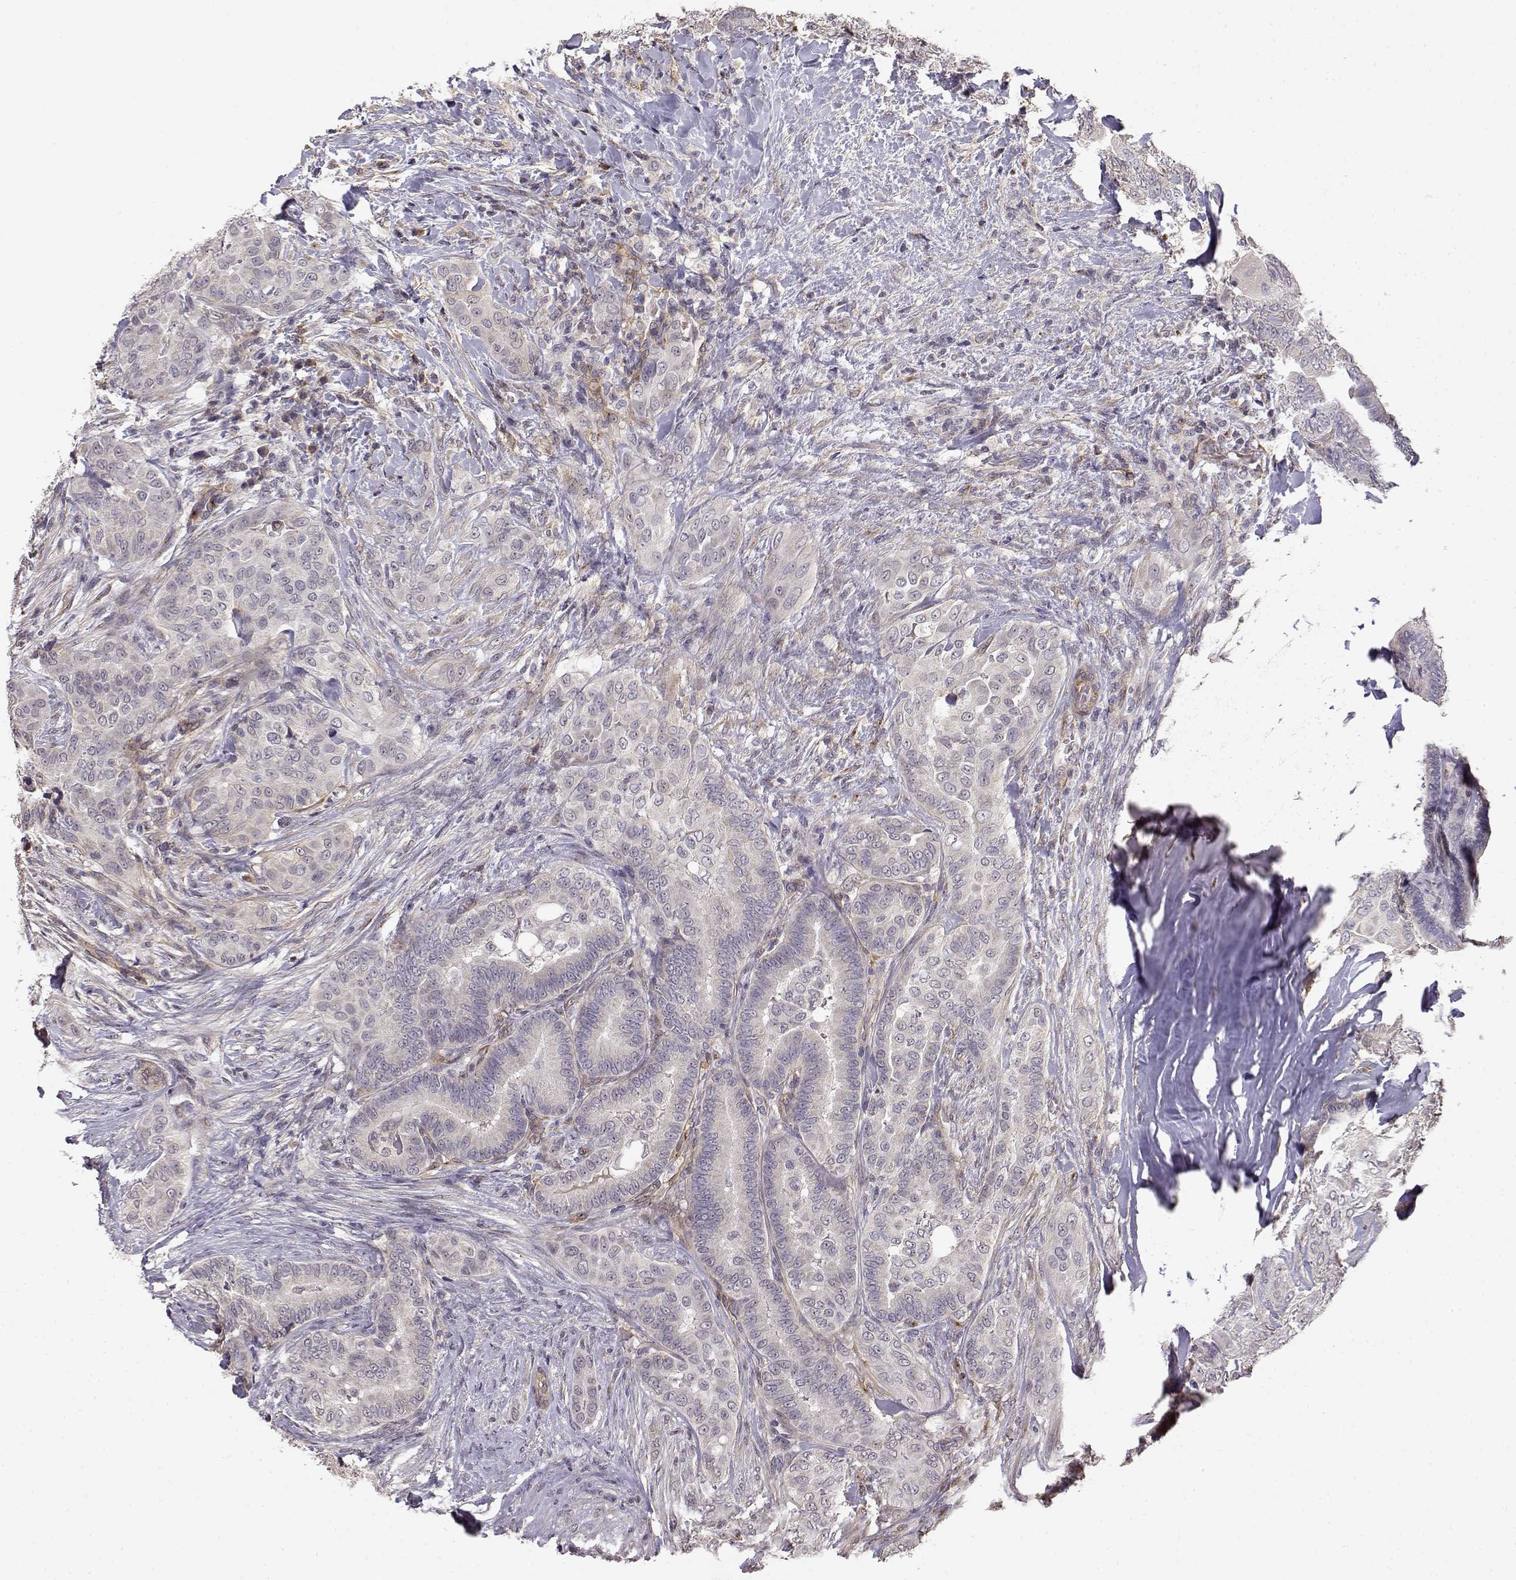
{"staining": {"intensity": "negative", "quantity": "none", "location": "none"}, "tissue": "thyroid cancer", "cell_type": "Tumor cells", "image_type": "cancer", "snomed": [{"axis": "morphology", "description": "Papillary adenocarcinoma, NOS"}, {"axis": "topography", "description": "Thyroid gland"}], "caption": "Immunohistochemistry of thyroid cancer (papillary adenocarcinoma) displays no expression in tumor cells.", "gene": "IFITM1", "patient": {"sex": "male", "age": 61}}